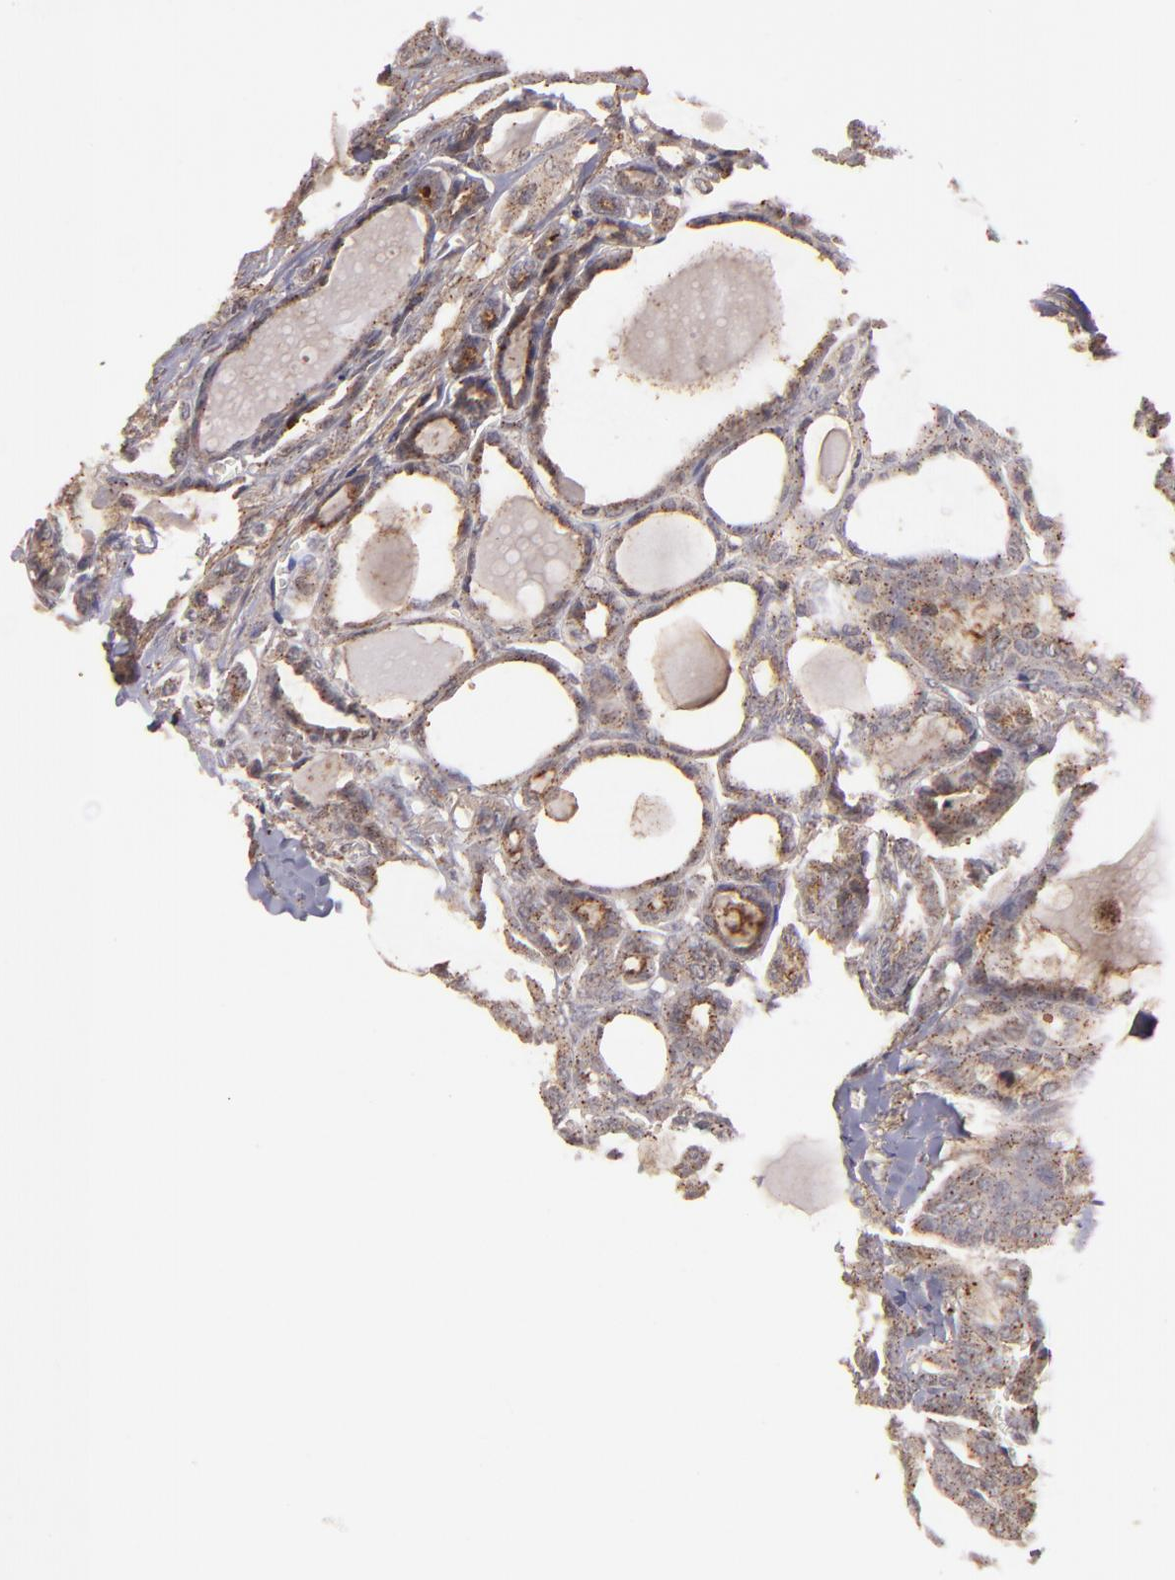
{"staining": {"intensity": "moderate", "quantity": ">75%", "location": "cytoplasmic/membranous"}, "tissue": "thyroid cancer", "cell_type": "Tumor cells", "image_type": "cancer", "snomed": [{"axis": "morphology", "description": "Carcinoma, NOS"}, {"axis": "topography", "description": "Thyroid gland"}], "caption": "Immunohistochemistry of carcinoma (thyroid) shows medium levels of moderate cytoplasmic/membranous positivity in approximately >75% of tumor cells. The protein is shown in brown color, while the nuclei are stained blue.", "gene": "ZFYVE1", "patient": {"sex": "female", "age": 91}}